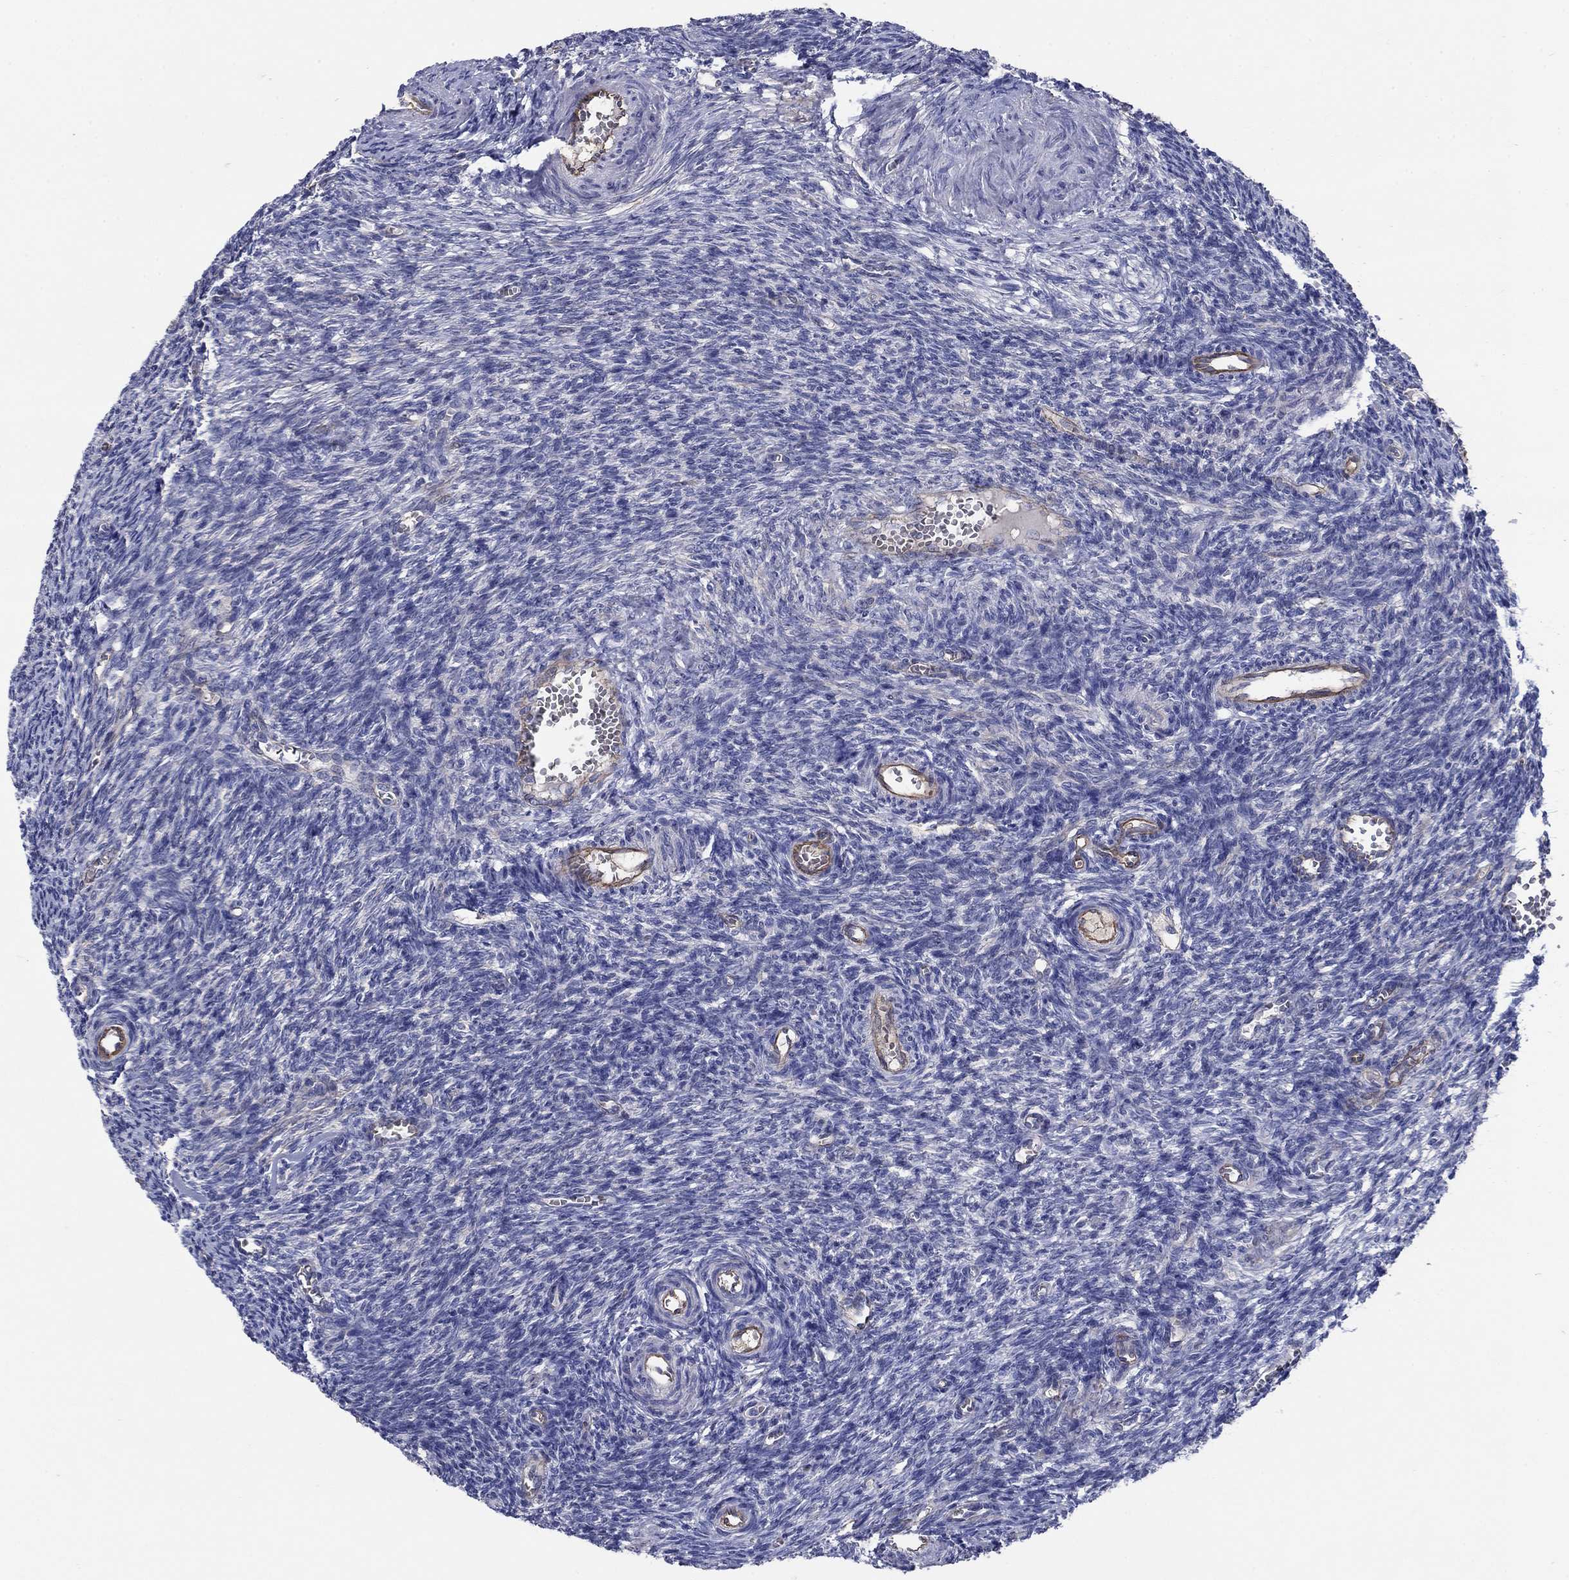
{"staining": {"intensity": "negative", "quantity": "none", "location": "none"}, "tissue": "ovary", "cell_type": "Ovarian stroma cells", "image_type": "normal", "snomed": [{"axis": "morphology", "description": "Normal tissue, NOS"}, {"axis": "topography", "description": "Ovary"}], "caption": "Ovarian stroma cells show no significant protein positivity in normal ovary.", "gene": "FLNC", "patient": {"sex": "female", "age": 27}}